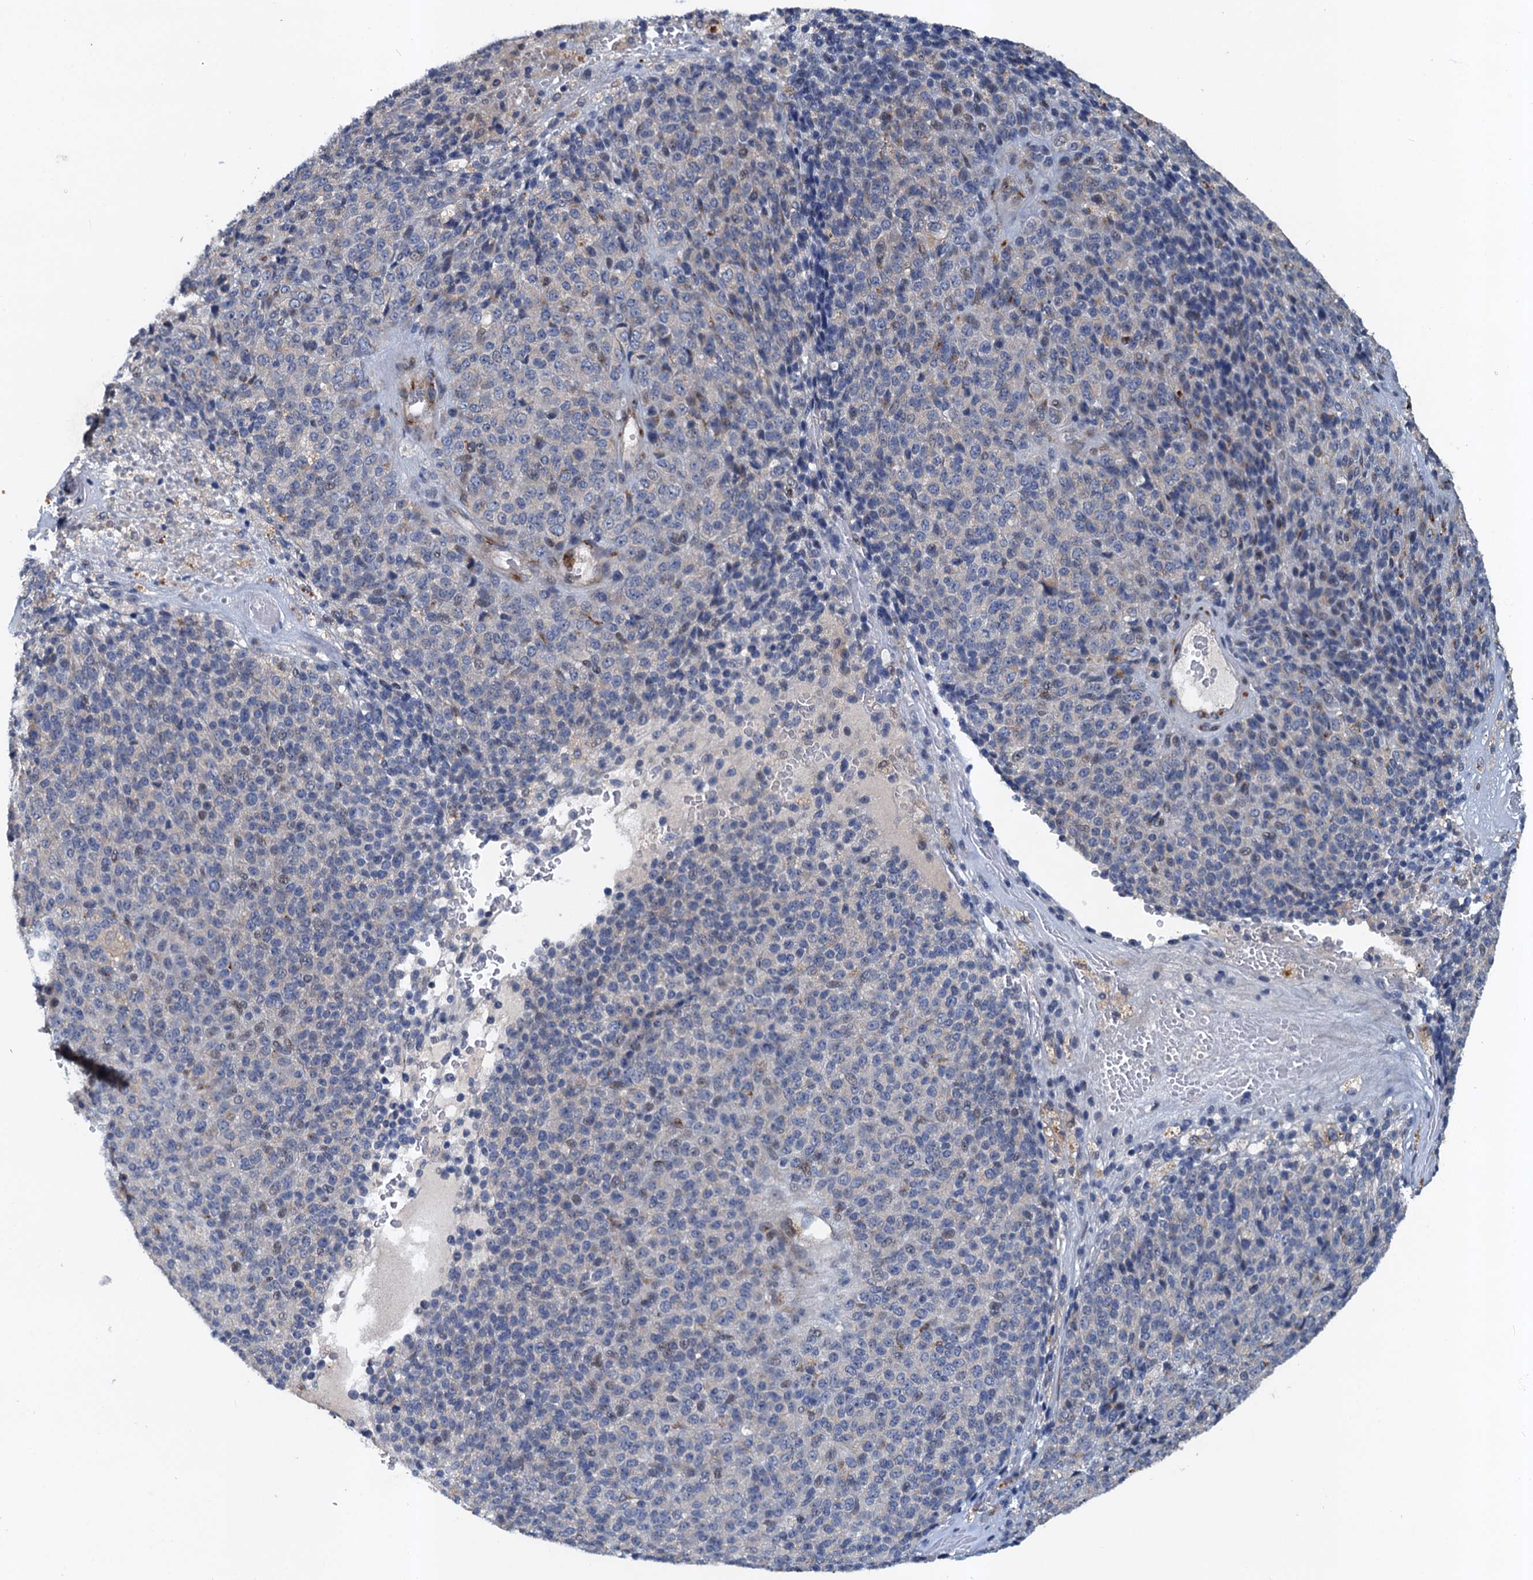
{"staining": {"intensity": "negative", "quantity": "none", "location": "none"}, "tissue": "melanoma", "cell_type": "Tumor cells", "image_type": "cancer", "snomed": [{"axis": "morphology", "description": "Malignant melanoma, Metastatic site"}, {"axis": "topography", "description": "Brain"}], "caption": "Tumor cells show no significant protein positivity in malignant melanoma (metastatic site). (Brightfield microscopy of DAB (3,3'-diaminobenzidine) immunohistochemistry at high magnification).", "gene": "NBEA", "patient": {"sex": "female", "age": 56}}